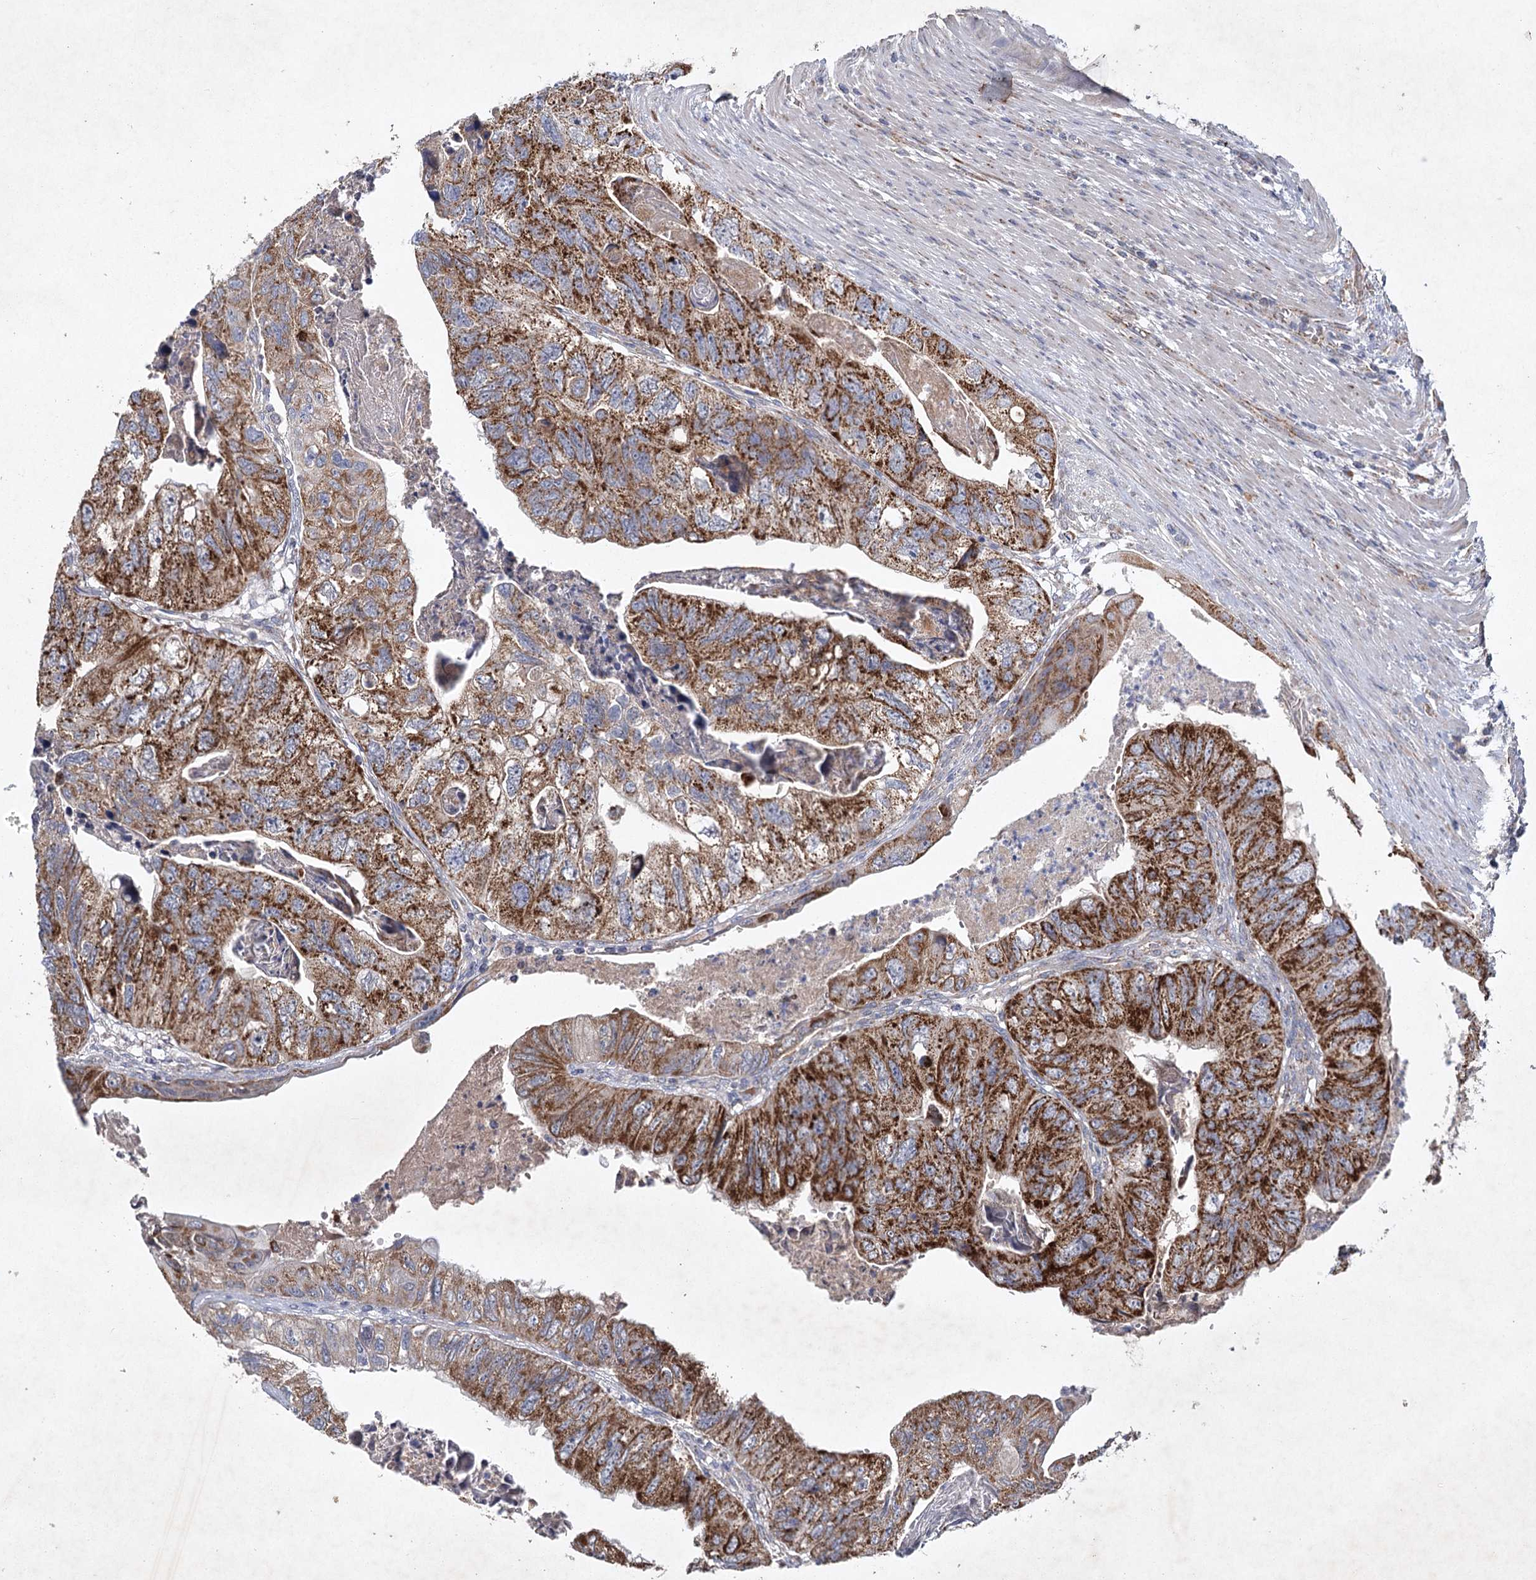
{"staining": {"intensity": "strong", "quantity": ">75%", "location": "cytoplasmic/membranous"}, "tissue": "colorectal cancer", "cell_type": "Tumor cells", "image_type": "cancer", "snomed": [{"axis": "morphology", "description": "Adenocarcinoma, NOS"}, {"axis": "topography", "description": "Rectum"}], "caption": "This is a photomicrograph of IHC staining of colorectal adenocarcinoma, which shows strong positivity in the cytoplasmic/membranous of tumor cells.", "gene": "MRPL44", "patient": {"sex": "male", "age": 63}}